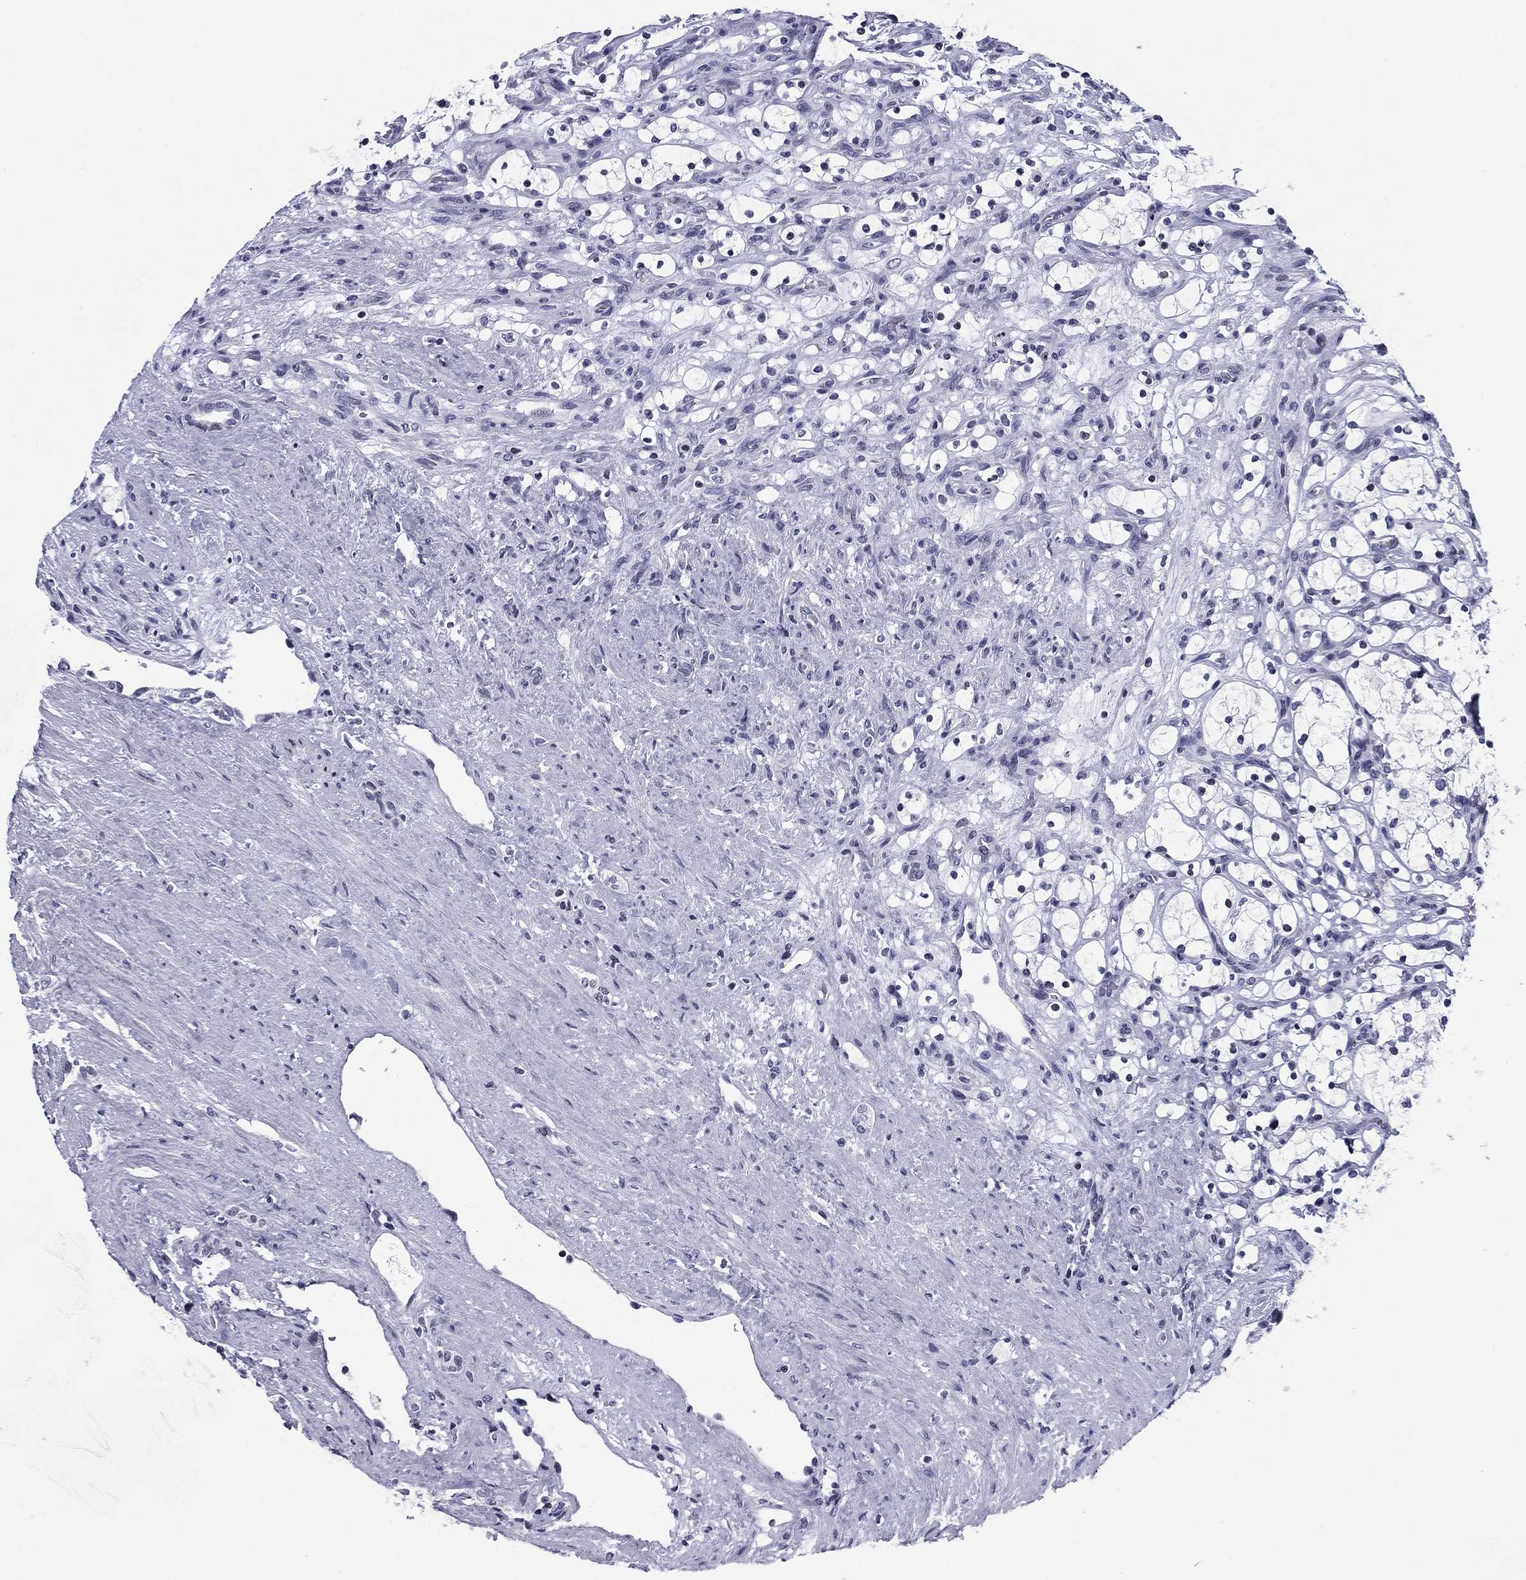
{"staining": {"intensity": "negative", "quantity": "none", "location": "none"}, "tissue": "renal cancer", "cell_type": "Tumor cells", "image_type": "cancer", "snomed": [{"axis": "morphology", "description": "Adenocarcinoma, NOS"}, {"axis": "topography", "description": "Kidney"}], "caption": "DAB (3,3'-diaminobenzidine) immunohistochemical staining of human renal adenocarcinoma exhibits no significant positivity in tumor cells. (DAB (3,3'-diaminobenzidine) immunohistochemistry visualized using brightfield microscopy, high magnification).", "gene": "CCDC144A", "patient": {"sex": "female", "age": 69}}